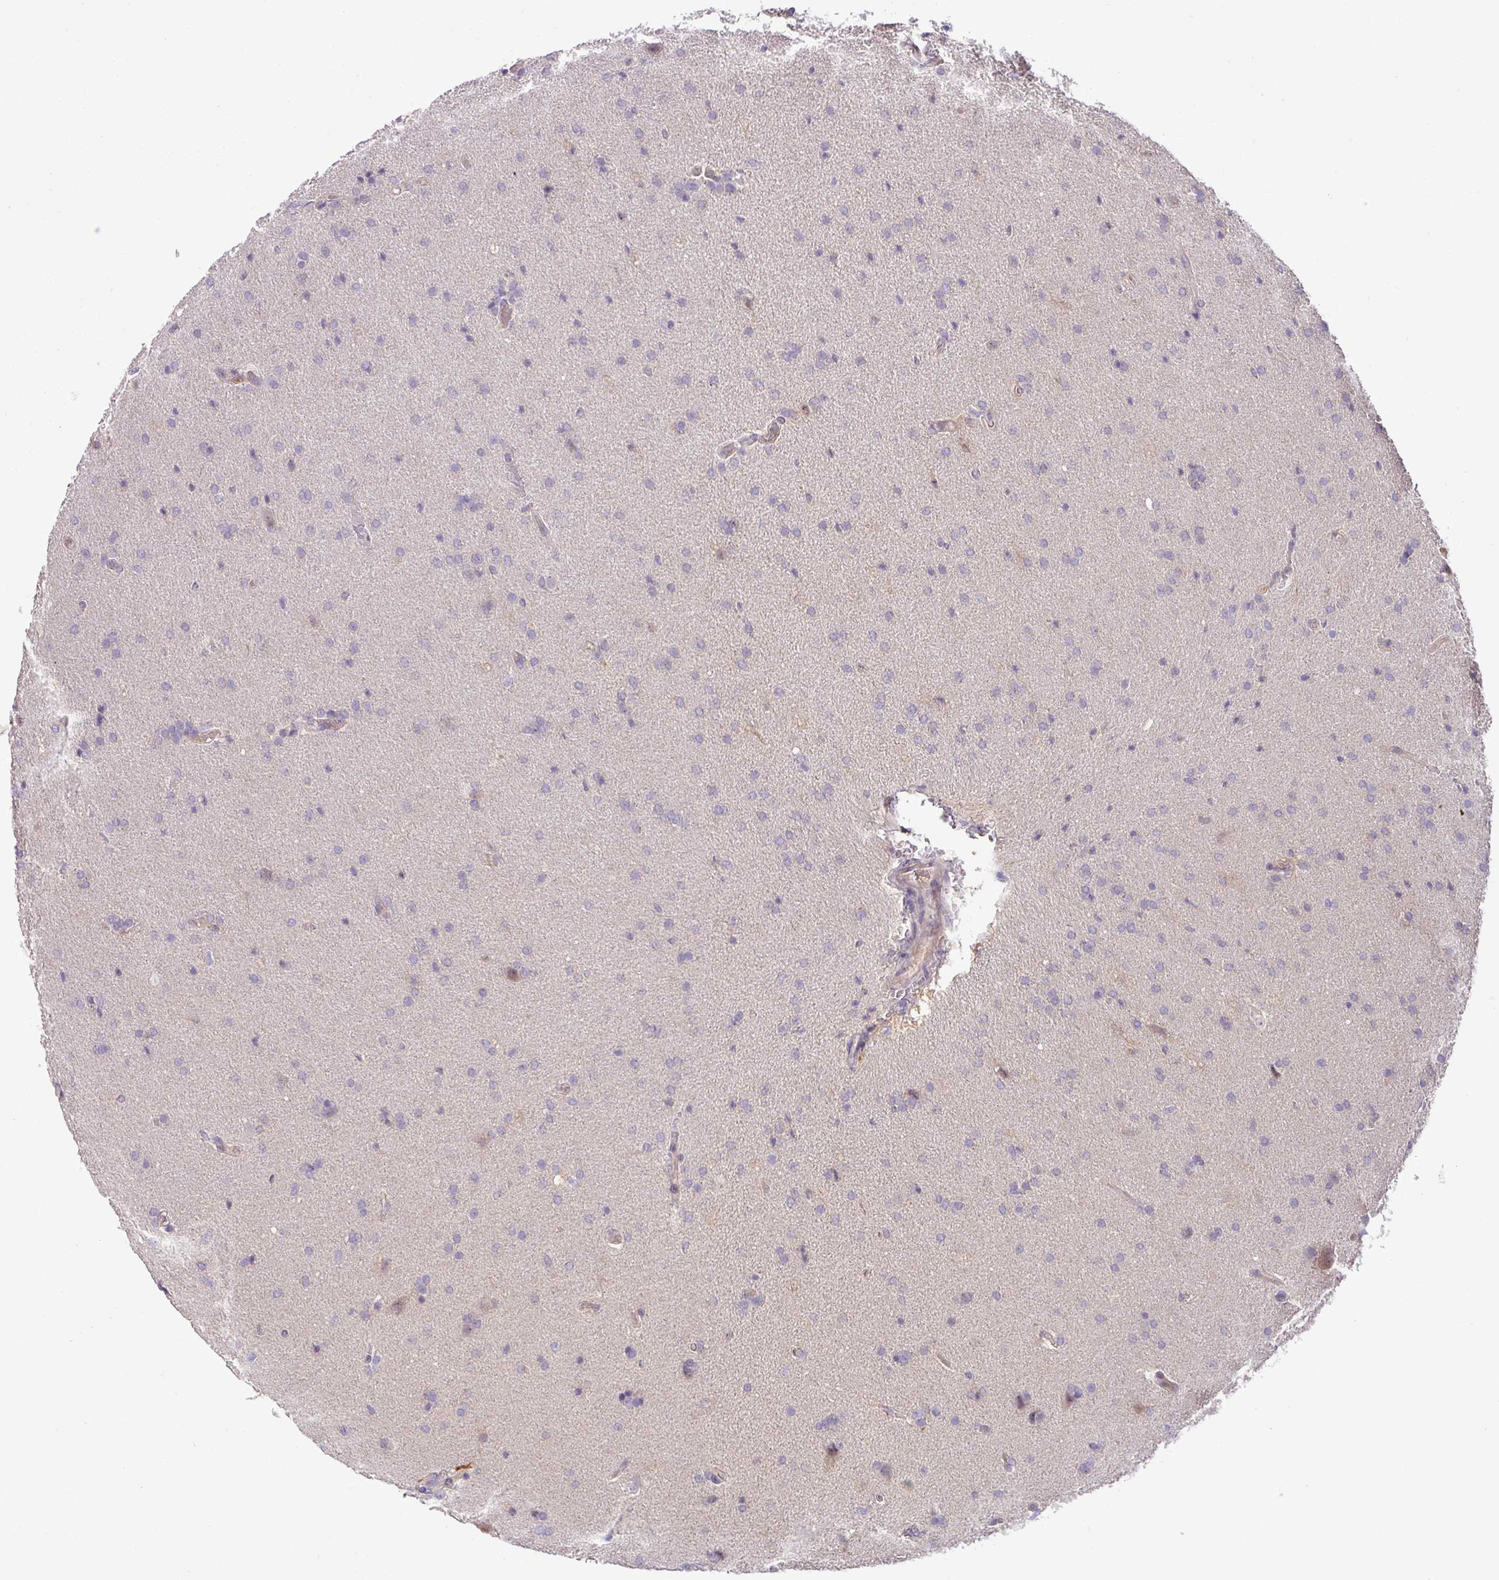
{"staining": {"intensity": "negative", "quantity": "none", "location": "none"}, "tissue": "glioma", "cell_type": "Tumor cells", "image_type": "cancer", "snomed": [{"axis": "morphology", "description": "Glioma, malignant, High grade"}, {"axis": "topography", "description": "Brain"}], "caption": "Glioma was stained to show a protein in brown. There is no significant staining in tumor cells.", "gene": "HOXC13", "patient": {"sex": "male", "age": 56}}